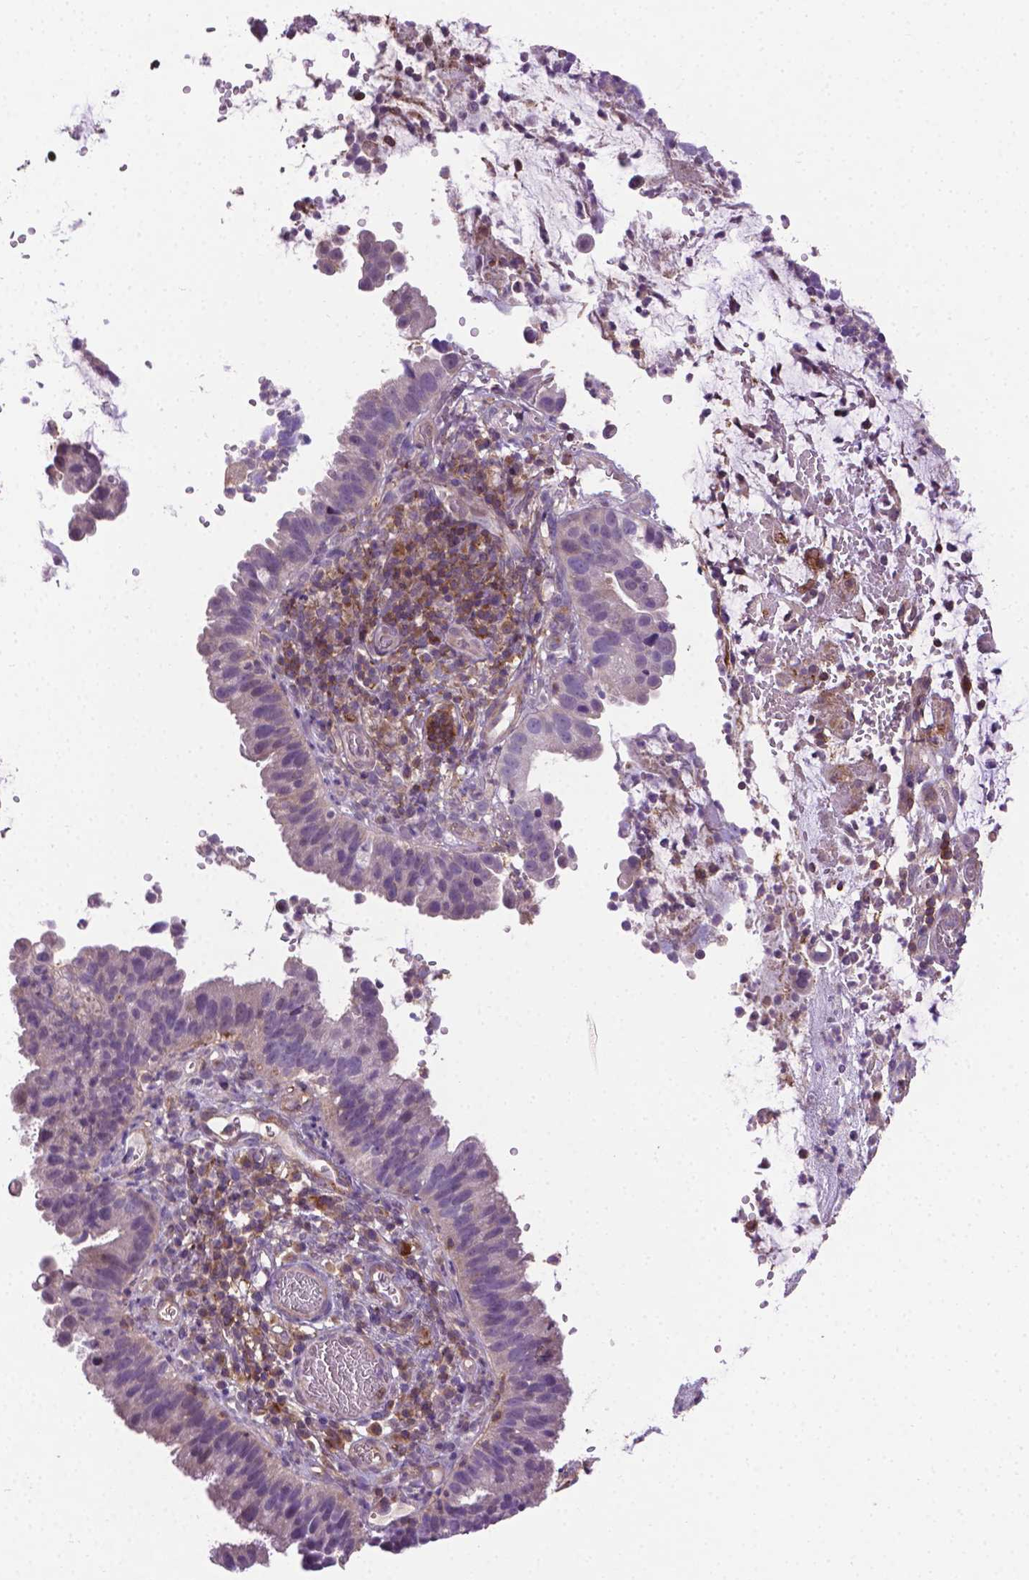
{"staining": {"intensity": "negative", "quantity": "none", "location": "none"}, "tissue": "cervical cancer", "cell_type": "Tumor cells", "image_type": "cancer", "snomed": [{"axis": "morphology", "description": "Adenocarcinoma, NOS"}, {"axis": "topography", "description": "Cervix"}], "caption": "Micrograph shows no significant protein positivity in tumor cells of adenocarcinoma (cervical). Brightfield microscopy of immunohistochemistry stained with DAB (3,3'-diaminobenzidine) (brown) and hematoxylin (blue), captured at high magnification.", "gene": "ACAD10", "patient": {"sex": "female", "age": 34}}